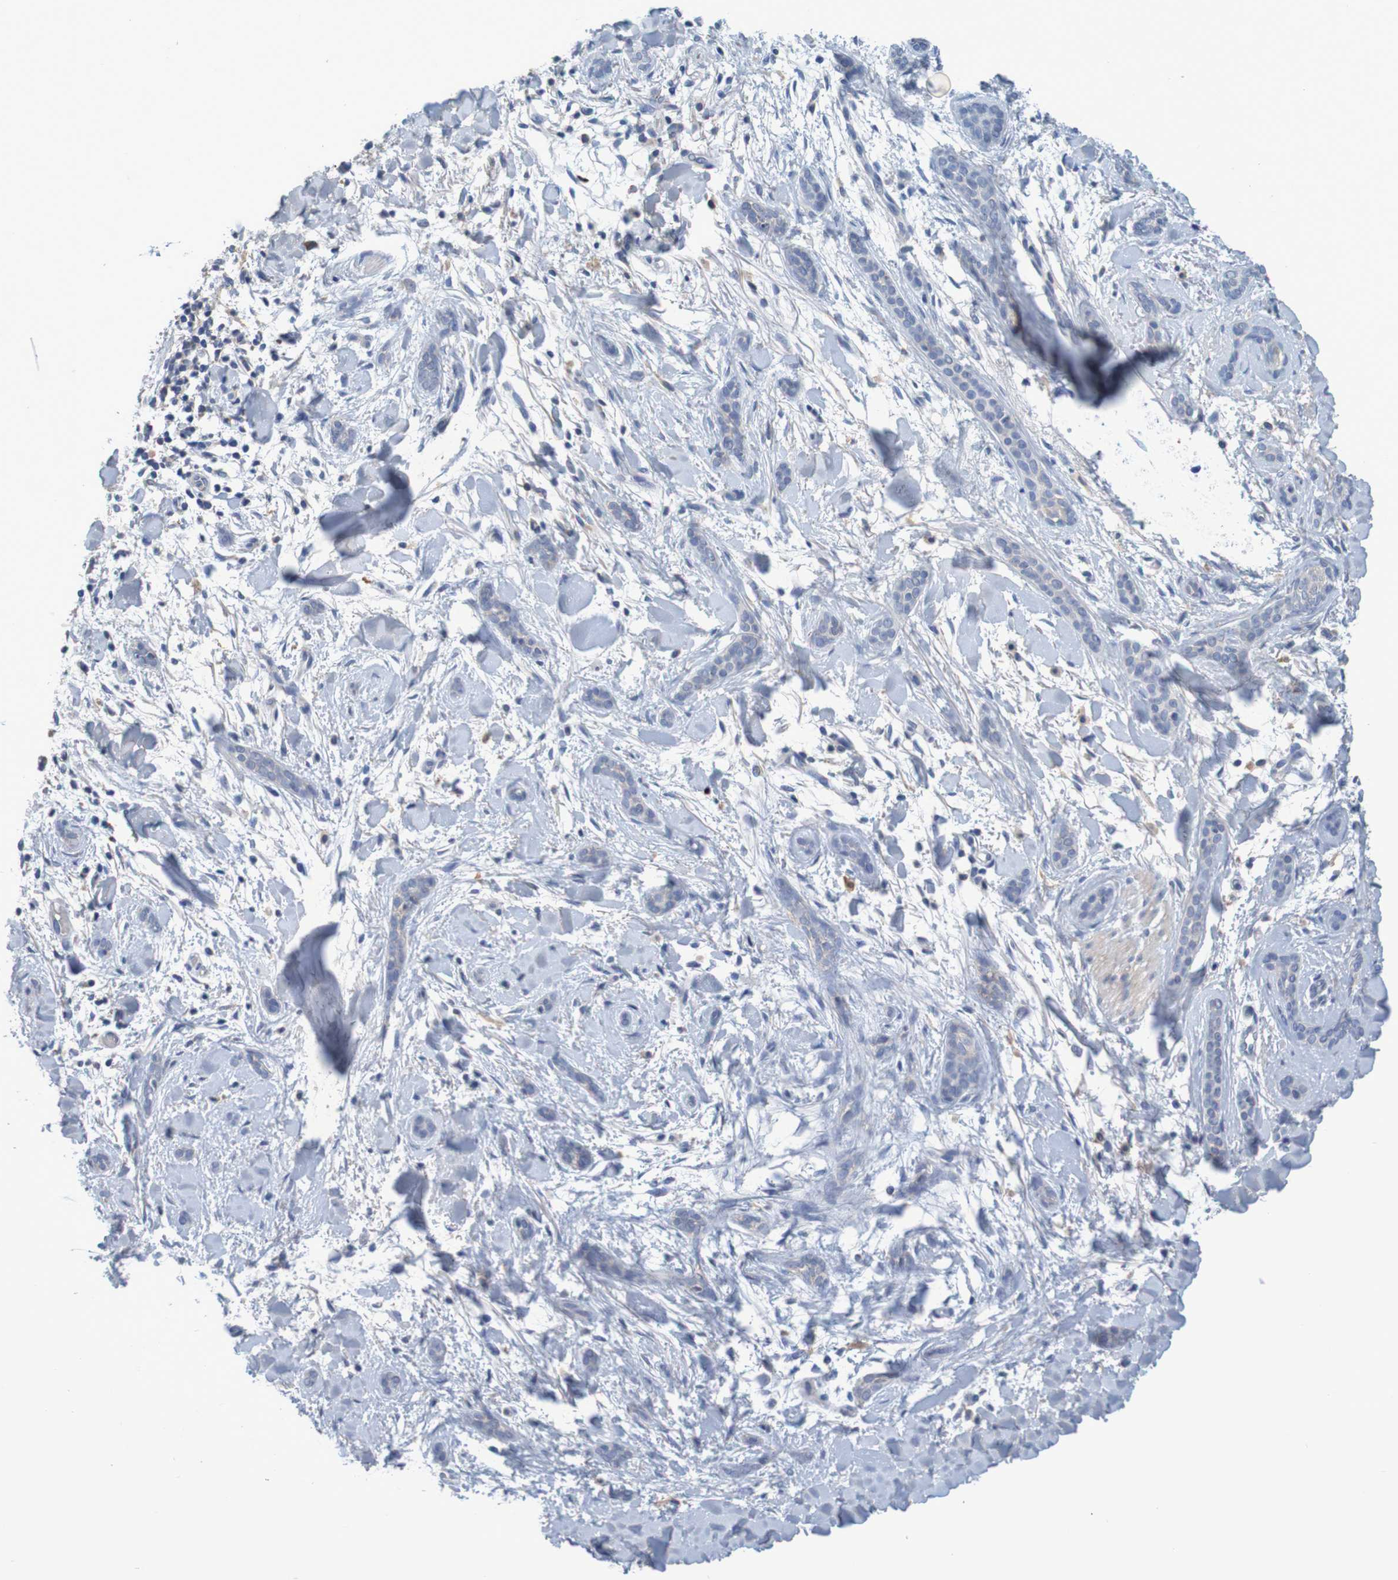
{"staining": {"intensity": "weak", "quantity": "<25%", "location": "cytoplasmic/membranous"}, "tissue": "skin cancer", "cell_type": "Tumor cells", "image_type": "cancer", "snomed": [{"axis": "morphology", "description": "Basal cell carcinoma"}, {"axis": "morphology", "description": "Adnexal tumor, benign"}, {"axis": "topography", "description": "Skin"}], "caption": "IHC image of neoplastic tissue: skin basal cell carcinoma stained with DAB exhibits no significant protein expression in tumor cells. The staining is performed using DAB (3,3'-diaminobenzidine) brown chromogen with nuclei counter-stained in using hematoxylin.", "gene": "LTA", "patient": {"sex": "female", "age": 42}}